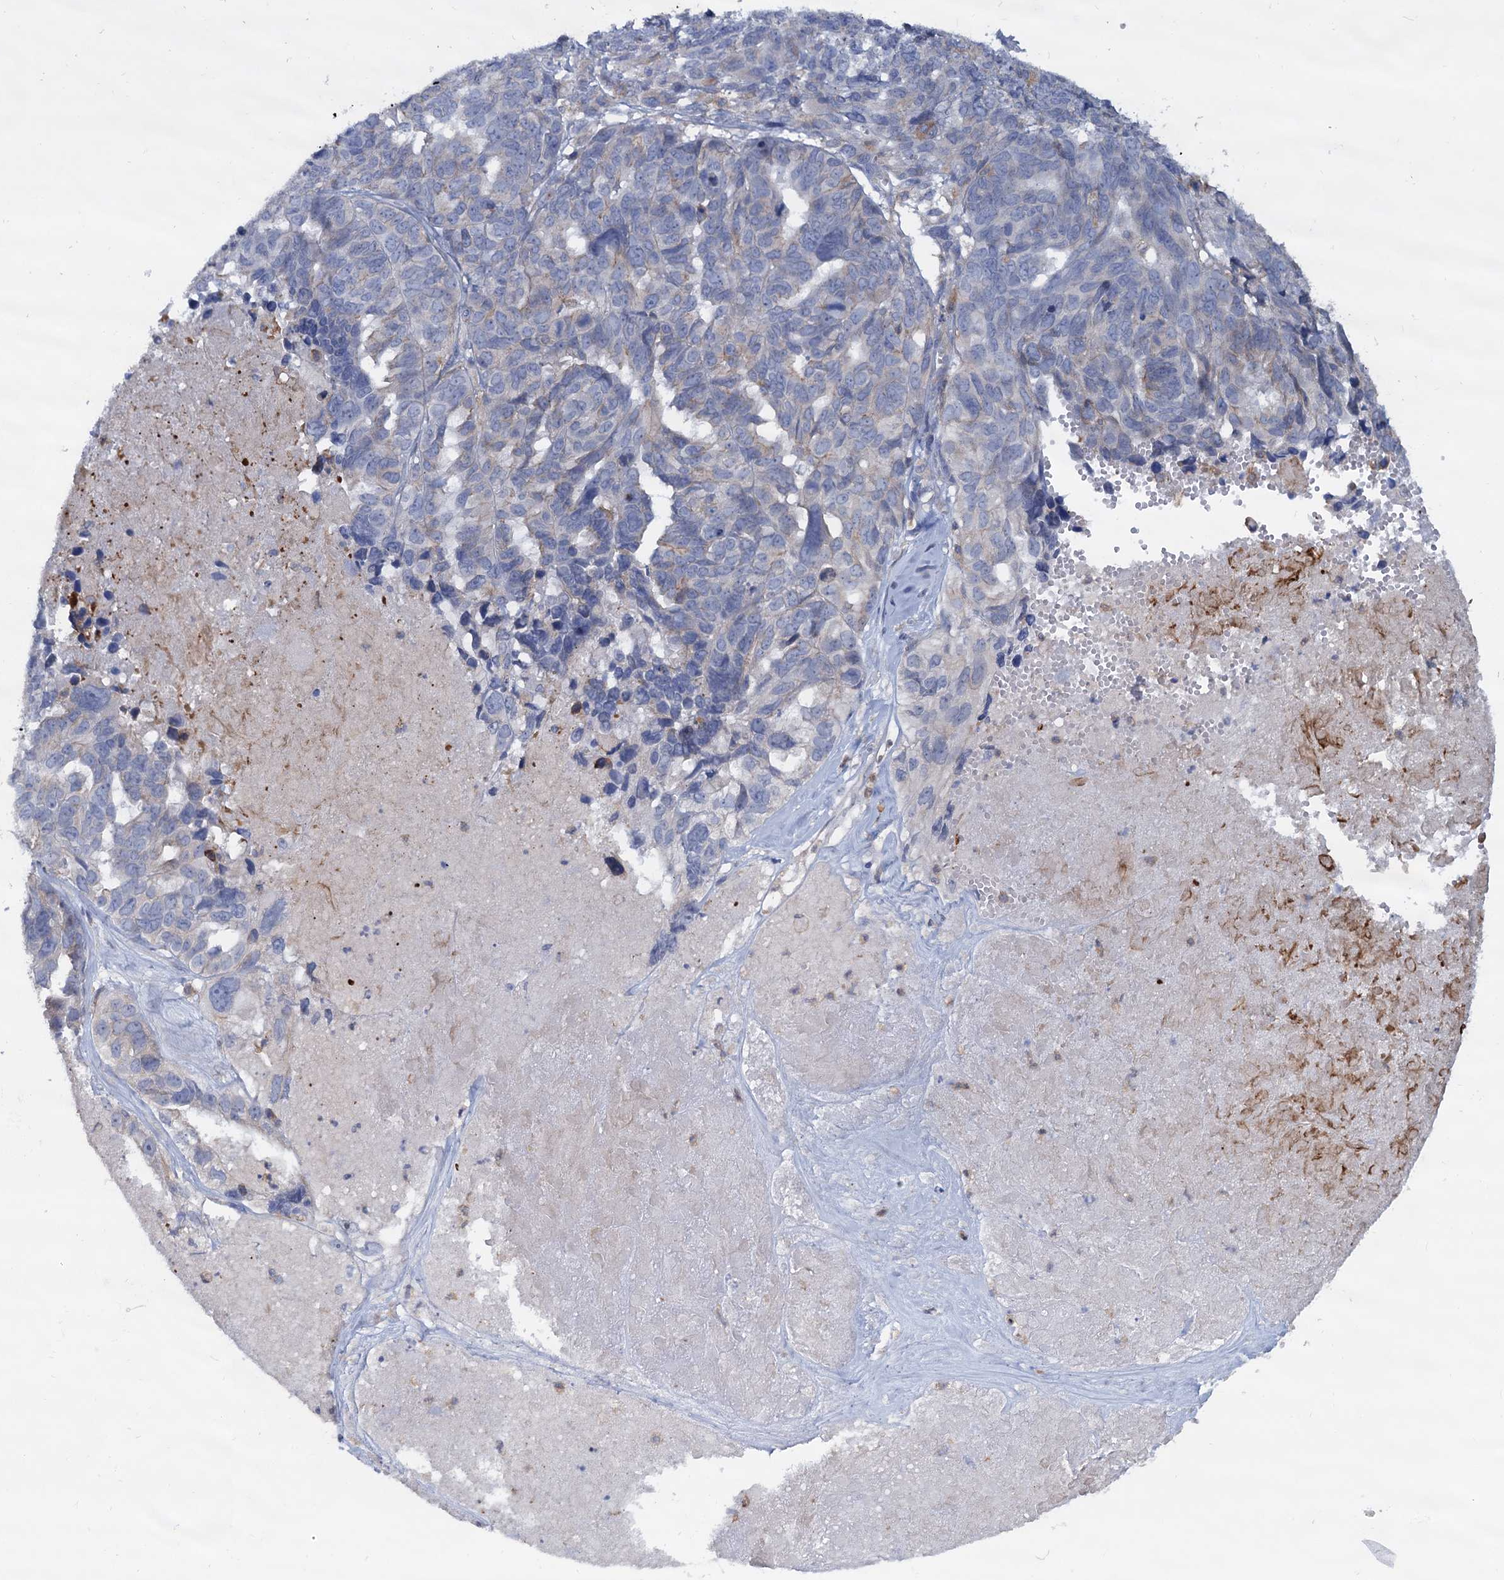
{"staining": {"intensity": "negative", "quantity": "none", "location": "none"}, "tissue": "ovarian cancer", "cell_type": "Tumor cells", "image_type": "cancer", "snomed": [{"axis": "morphology", "description": "Cystadenocarcinoma, serous, NOS"}, {"axis": "topography", "description": "Ovary"}], "caption": "This histopathology image is of ovarian cancer (serous cystadenocarcinoma) stained with immunohistochemistry (IHC) to label a protein in brown with the nuclei are counter-stained blue. There is no positivity in tumor cells.", "gene": "LRCH4", "patient": {"sex": "female", "age": 79}}